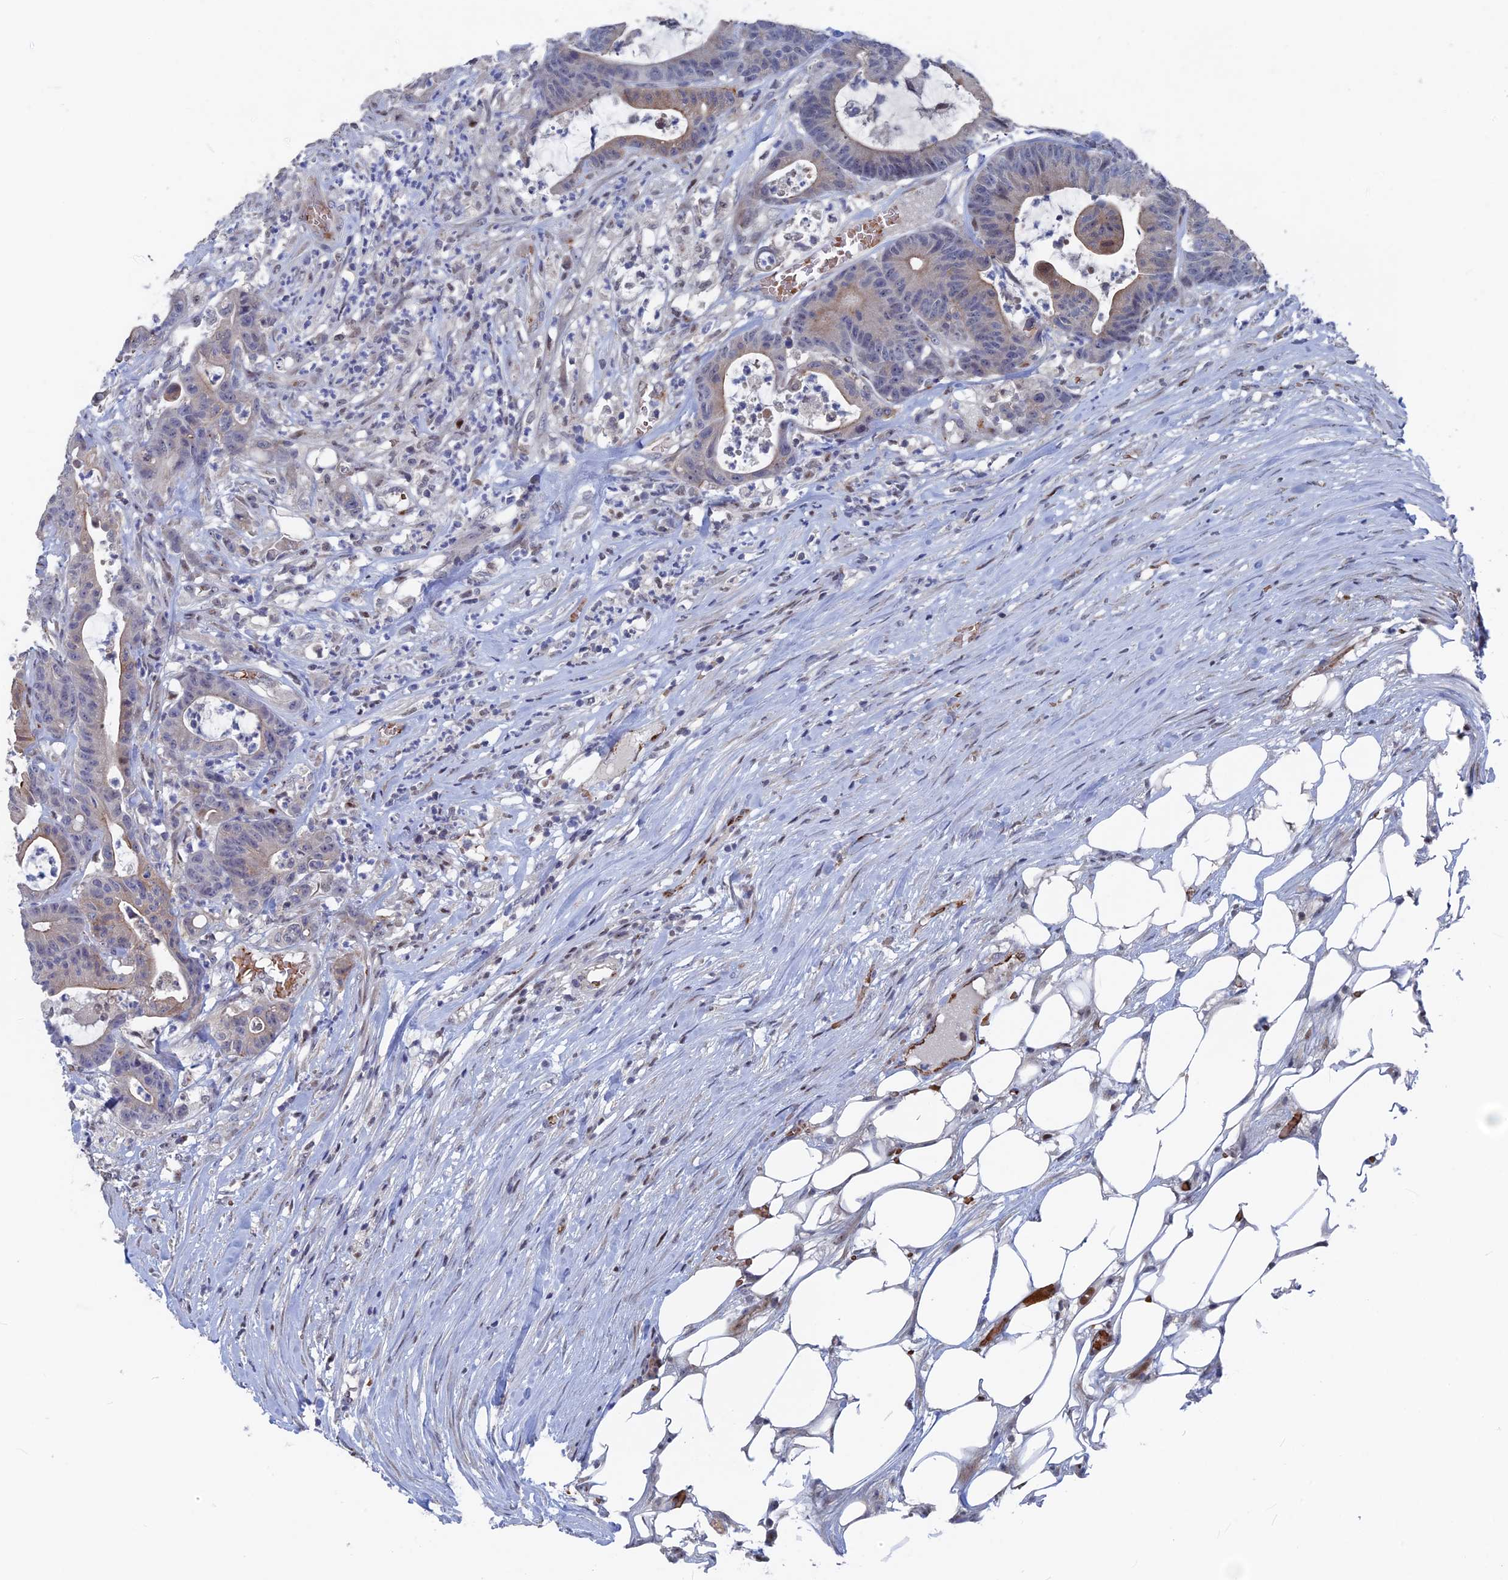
{"staining": {"intensity": "weak", "quantity": "25%-75%", "location": "cytoplasmic/membranous"}, "tissue": "colorectal cancer", "cell_type": "Tumor cells", "image_type": "cancer", "snomed": [{"axis": "morphology", "description": "Adenocarcinoma, NOS"}, {"axis": "topography", "description": "Colon"}], "caption": "Colorectal cancer (adenocarcinoma) stained for a protein shows weak cytoplasmic/membranous positivity in tumor cells.", "gene": "SH3D21", "patient": {"sex": "female", "age": 84}}